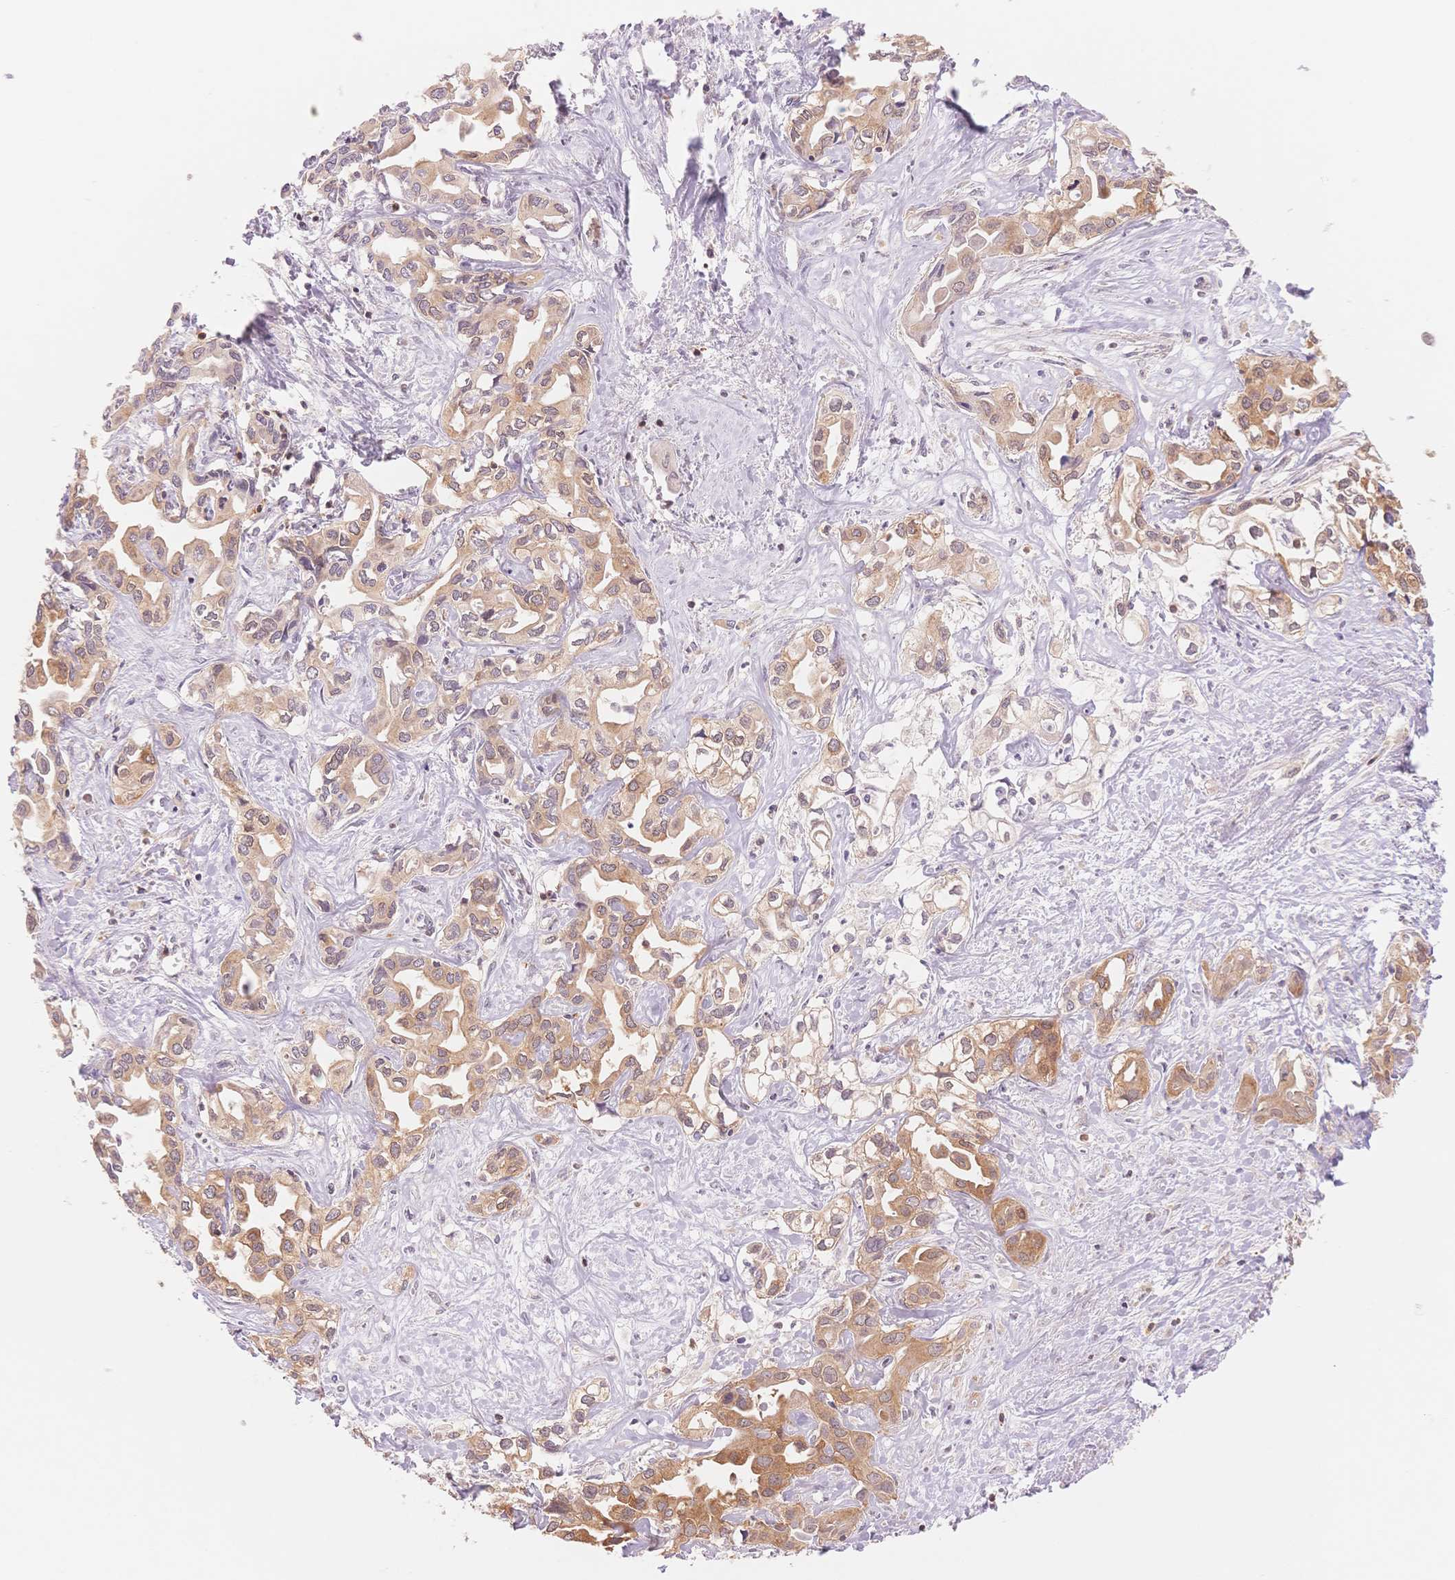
{"staining": {"intensity": "weak", "quantity": ">75%", "location": "cytoplasmic/membranous"}, "tissue": "liver cancer", "cell_type": "Tumor cells", "image_type": "cancer", "snomed": [{"axis": "morphology", "description": "Cholangiocarcinoma"}, {"axis": "topography", "description": "Liver"}], "caption": "Immunohistochemistry (IHC) of liver cancer displays low levels of weak cytoplasmic/membranous expression in about >75% of tumor cells. (DAB IHC with brightfield microscopy, high magnification).", "gene": "STK39", "patient": {"sex": "female", "age": 64}}